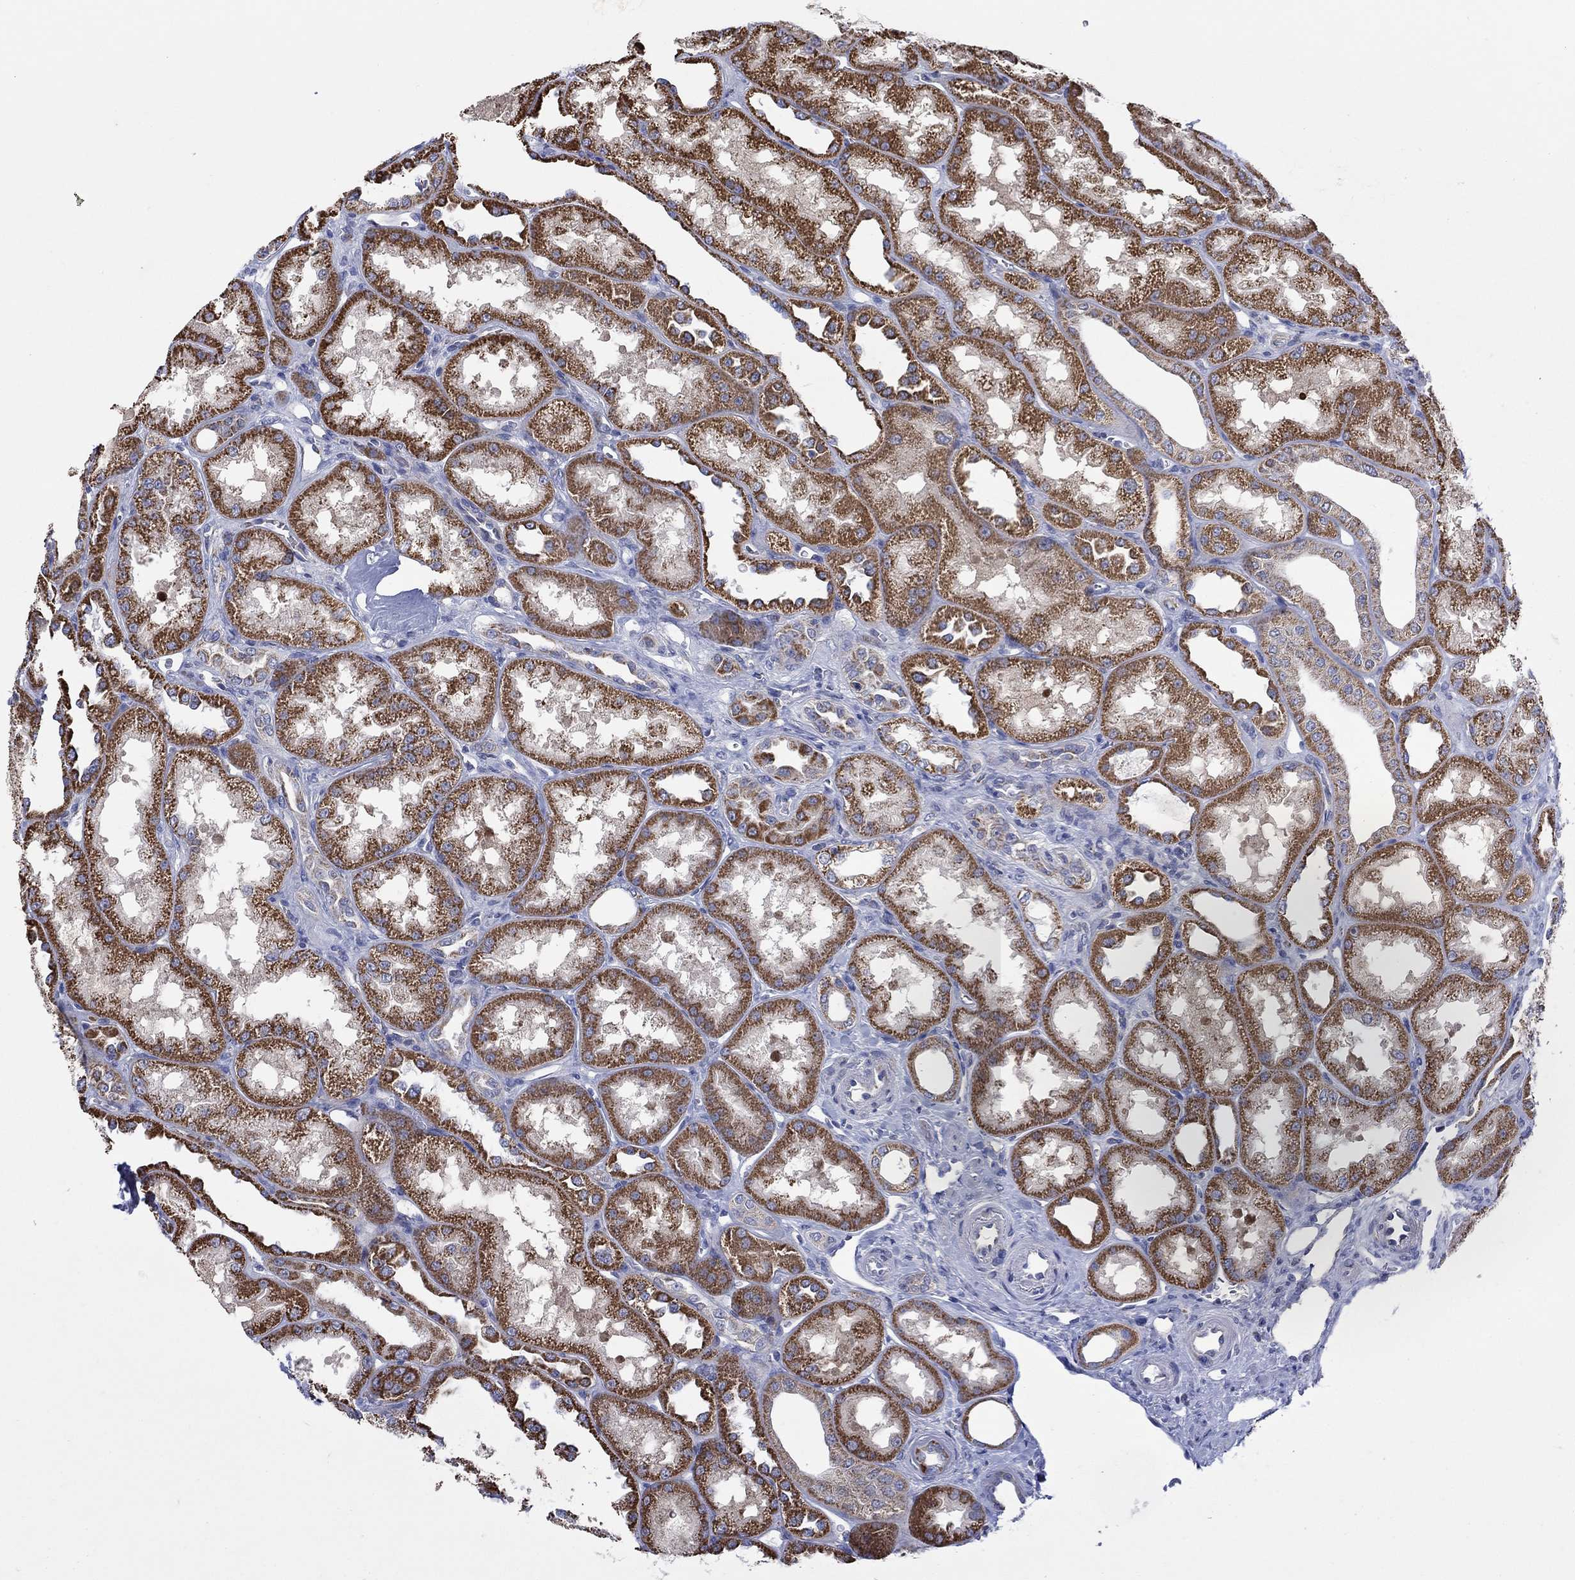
{"staining": {"intensity": "negative", "quantity": "none", "location": "none"}, "tissue": "kidney", "cell_type": "Cells in glomeruli", "image_type": "normal", "snomed": [{"axis": "morphology", "description": "Normal tissue, NOS"}, {"axis": "topography", "description": "Kidney"}], "caption": "An immunohistochemistry (IHC) image of benign kidney is shown. There is no staining in cells in glomeruli of kidney.", "gene": "HPS5", "patient": {"sex": "male", "age": 61}}